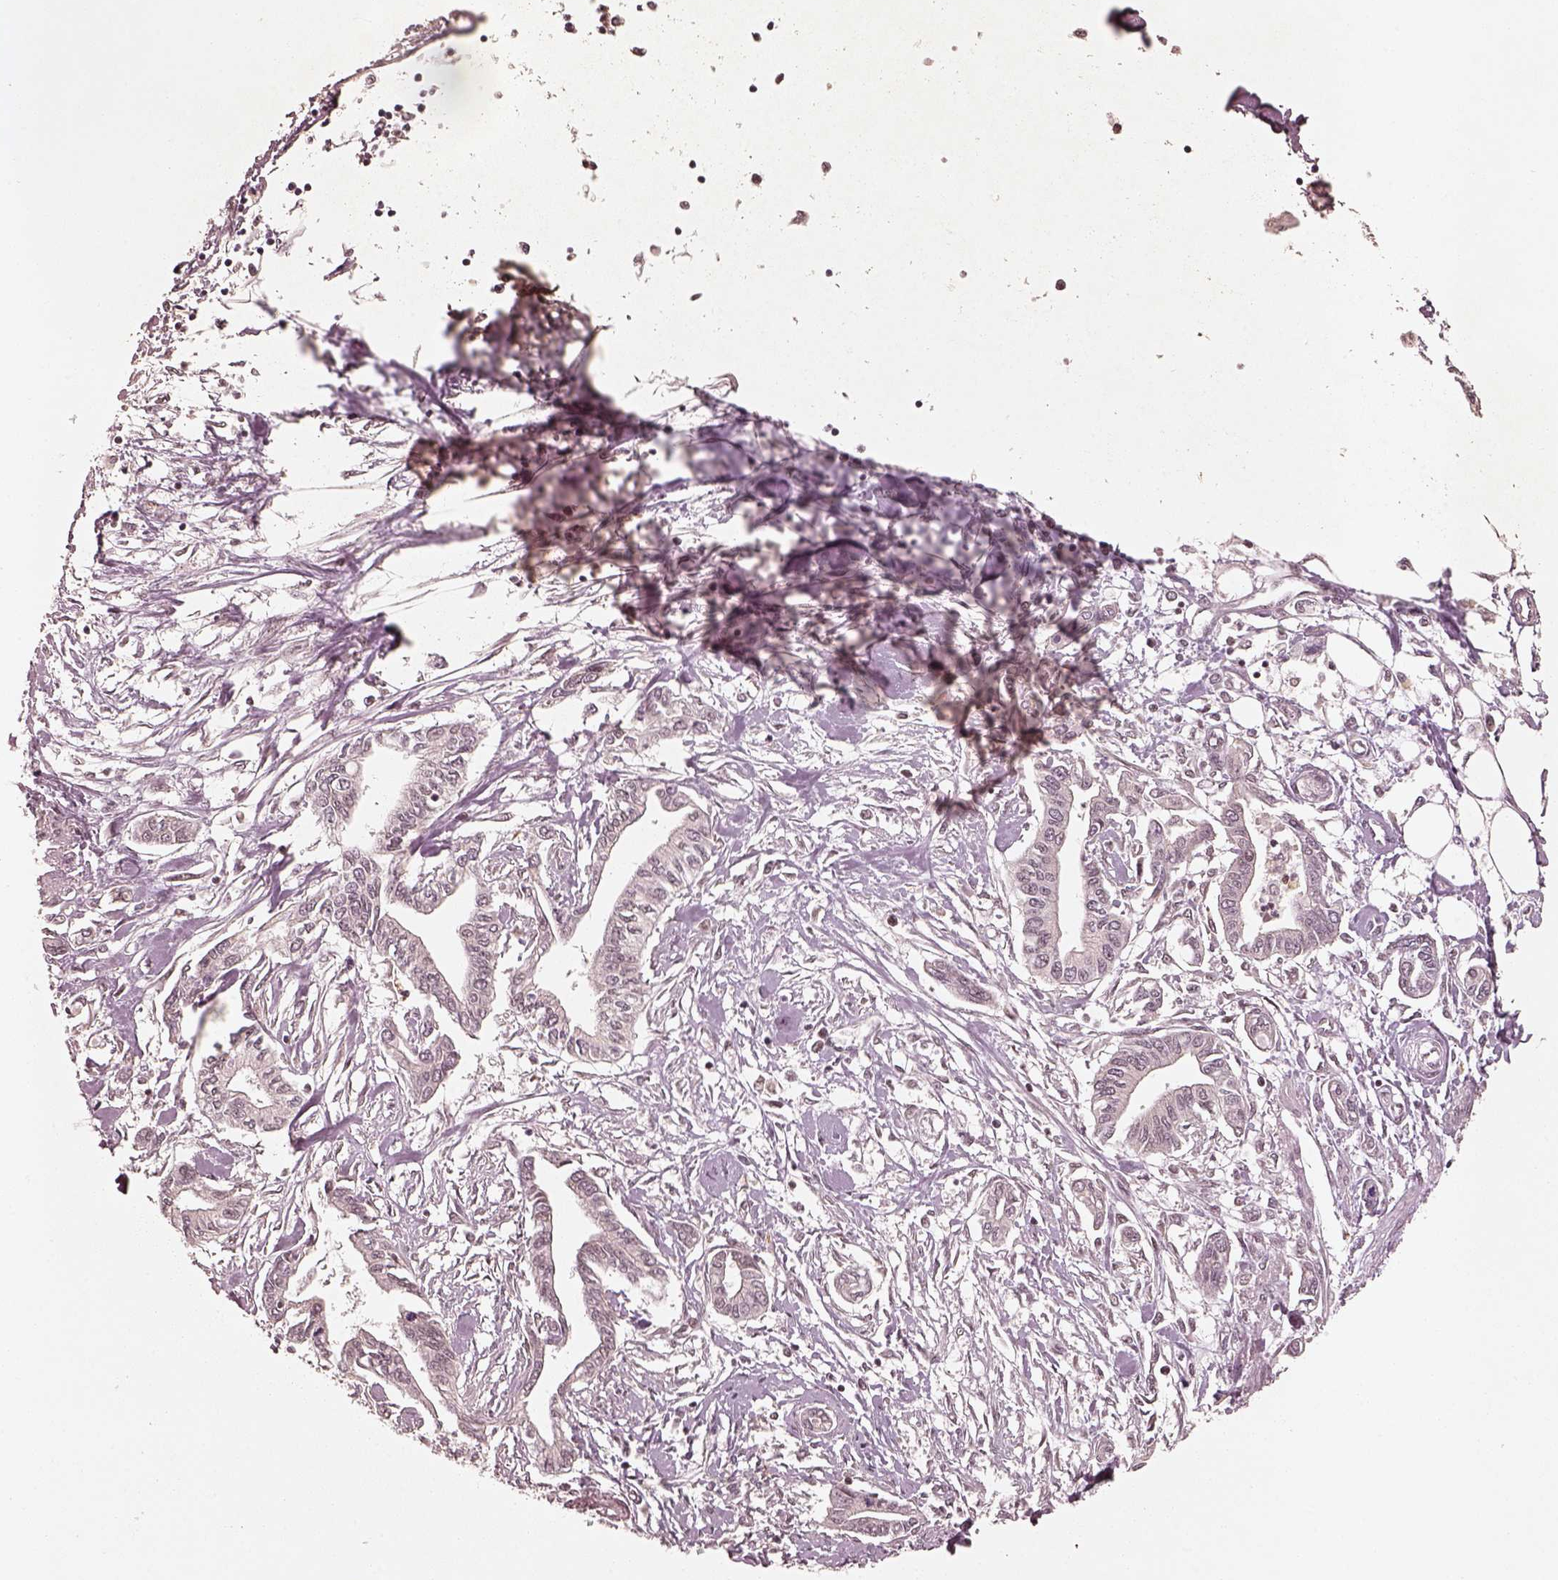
{"staining": {"intensity": "negative", "quantity": "none", "location": "none"}, "tissue": "pancreatic cancer", "cell_type": "Tumor cells", "image_type": "cancer", "snomed": [{"axis": "morphology", "description": "Adenocarcinoma, NOS"}, {"axis": "topography", "description": "Pancreas"}], "caption": "IHC histopathology image of neoplastic tissue: pancreatic cancer stained with DAB demonstrates no significant protein expression in tumor cells. (Brightfield microscopy of DAB (3,3'-diaminobenzidine) immunohistochemistry at high magnification).", "gene": "GMEB2", "patient": {"sex": "male", "age": 60}}